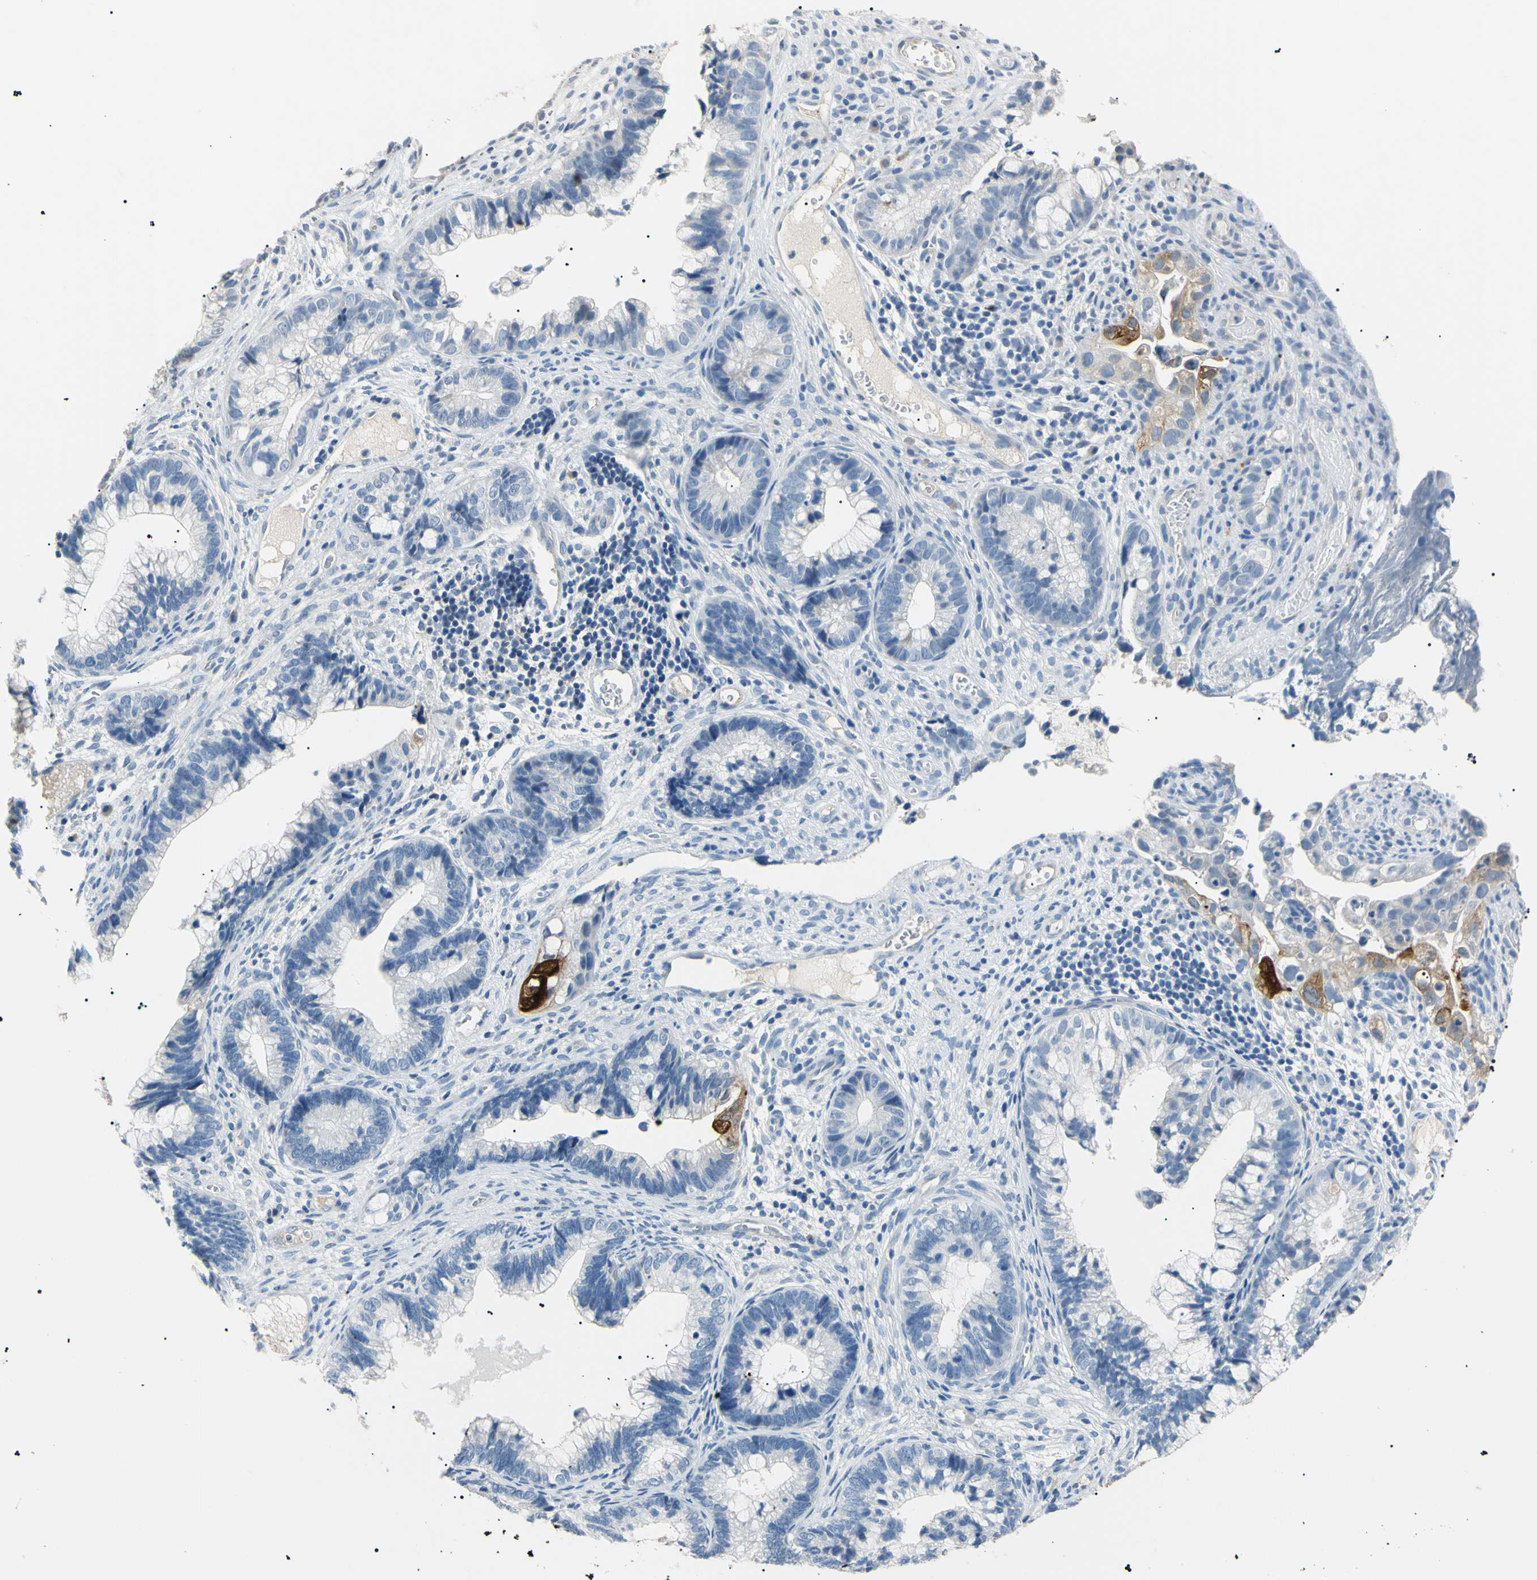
{"staining": {"intensity": "strong", "quantity": "<25%", "location": "cytoplasmic/membranous"}, "tissue": "cervical cancer", "cell_type": "Tumor cells", "image_type": "cancer", "snomed": [{"axis": "morphology", "description": "Adenocarcinoma, NOS"}, {"axis": "topography", "description": "Cervix"}], "caption": "Strong cytoplasmic/membranous staining is seen in approximately <25% of tumor cells in cervical cancer.", "gene": "CGB3", "patient": {"sex": "female", "age": 44}}